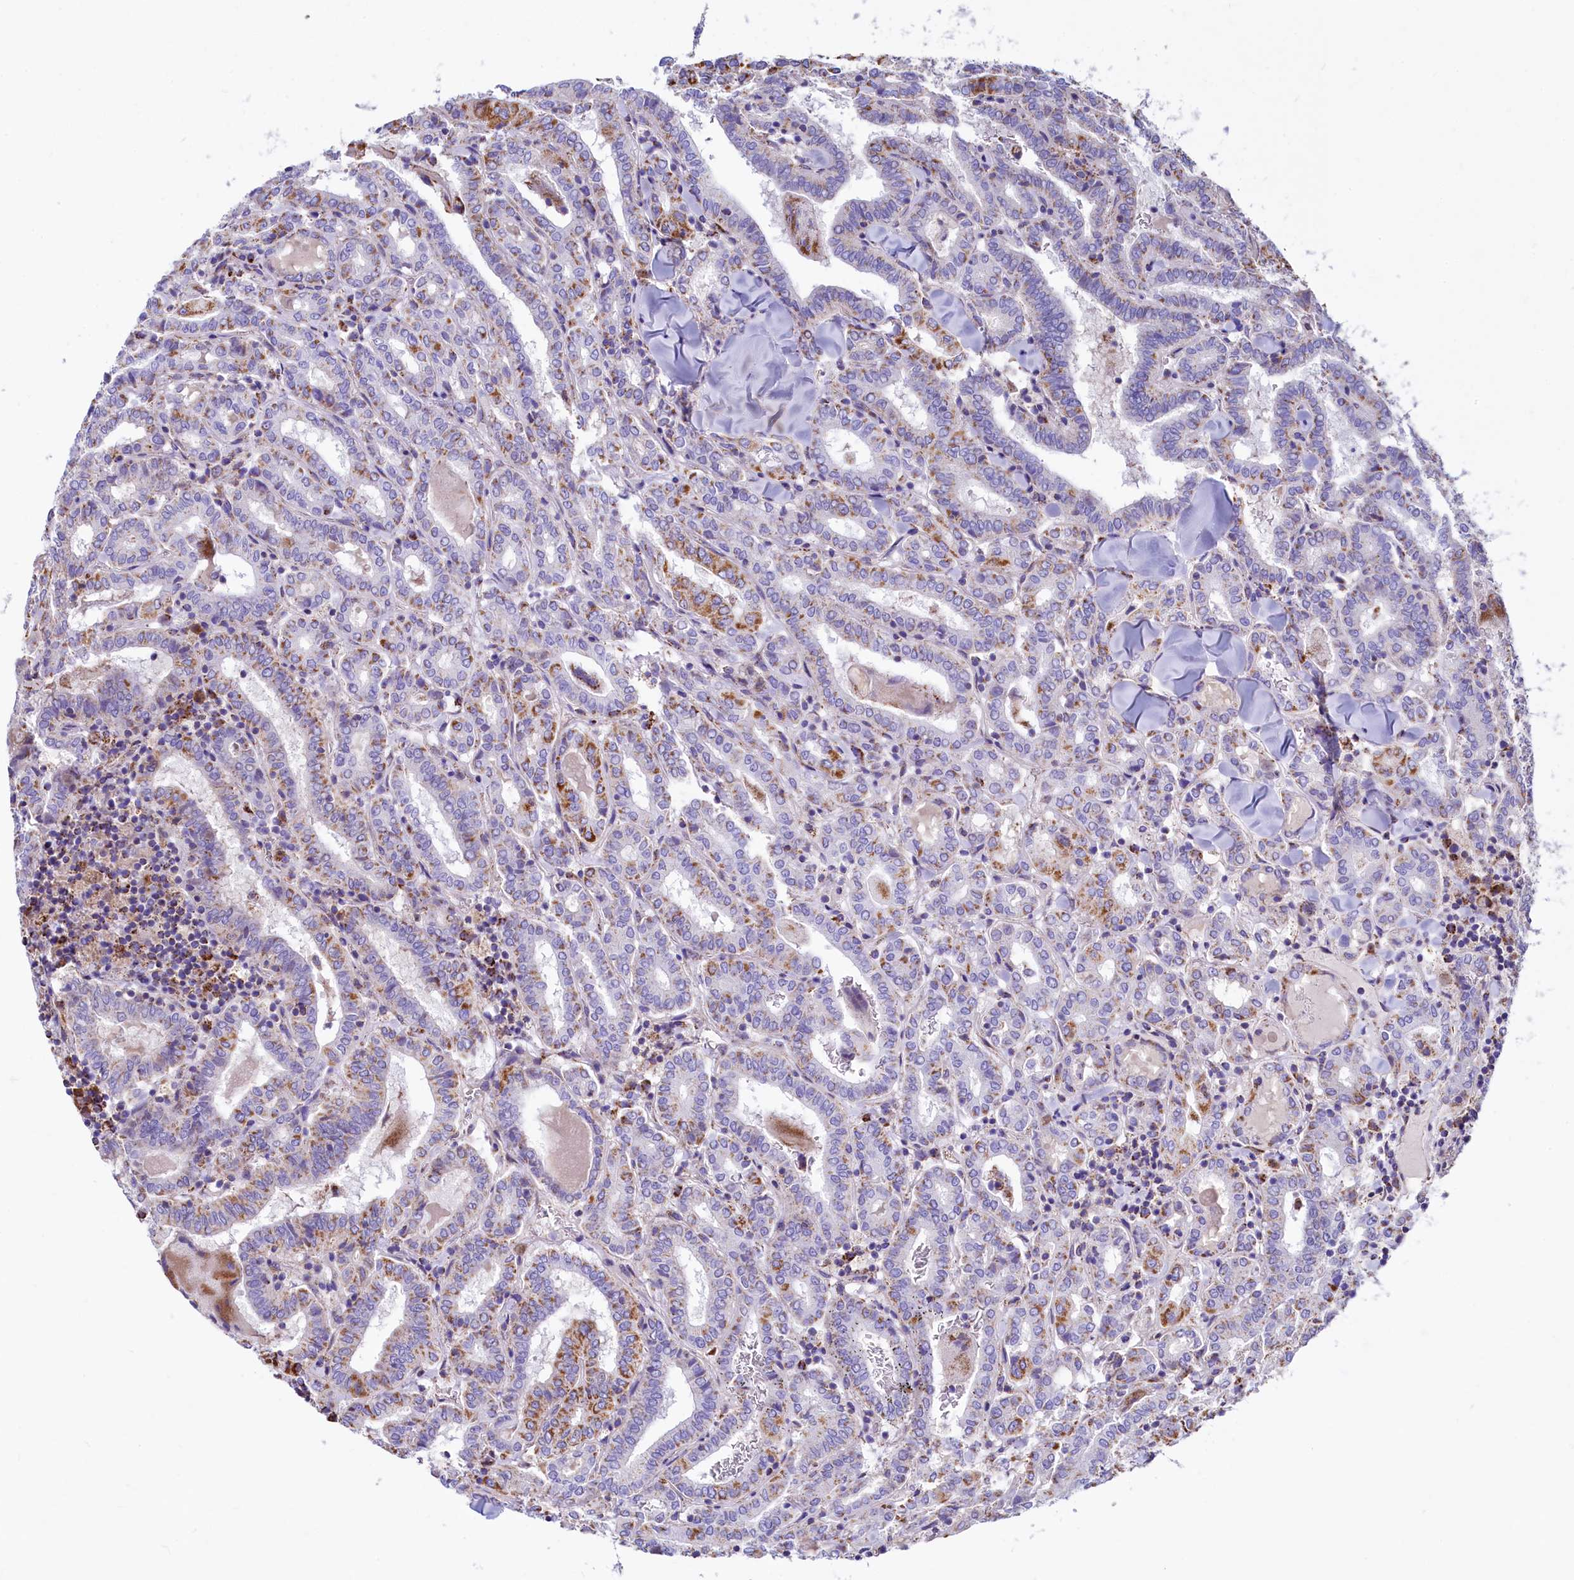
{"staining": {"intensity": "moderate", "quantity": "<25%", "location": "cytoplasmic/membranous"}, "tissue": "thyroid cancer", "cell_type": "Tumor cells", "image_type": "cancer", "snomed": [{"axis": "morphology", "description": "Papillary adenocarcinoma, NOS"}, {"axis": "topography", "description": "Thyroid gland"}], "caption": "Thyroid cancer (papillary adenocarcinoma) tissue displays moderate cytoplasmic/membranous expression in approximately <25% of tumor cells", "gene": "IDH3A", "patient": {"sex": "female", "age": 72}}